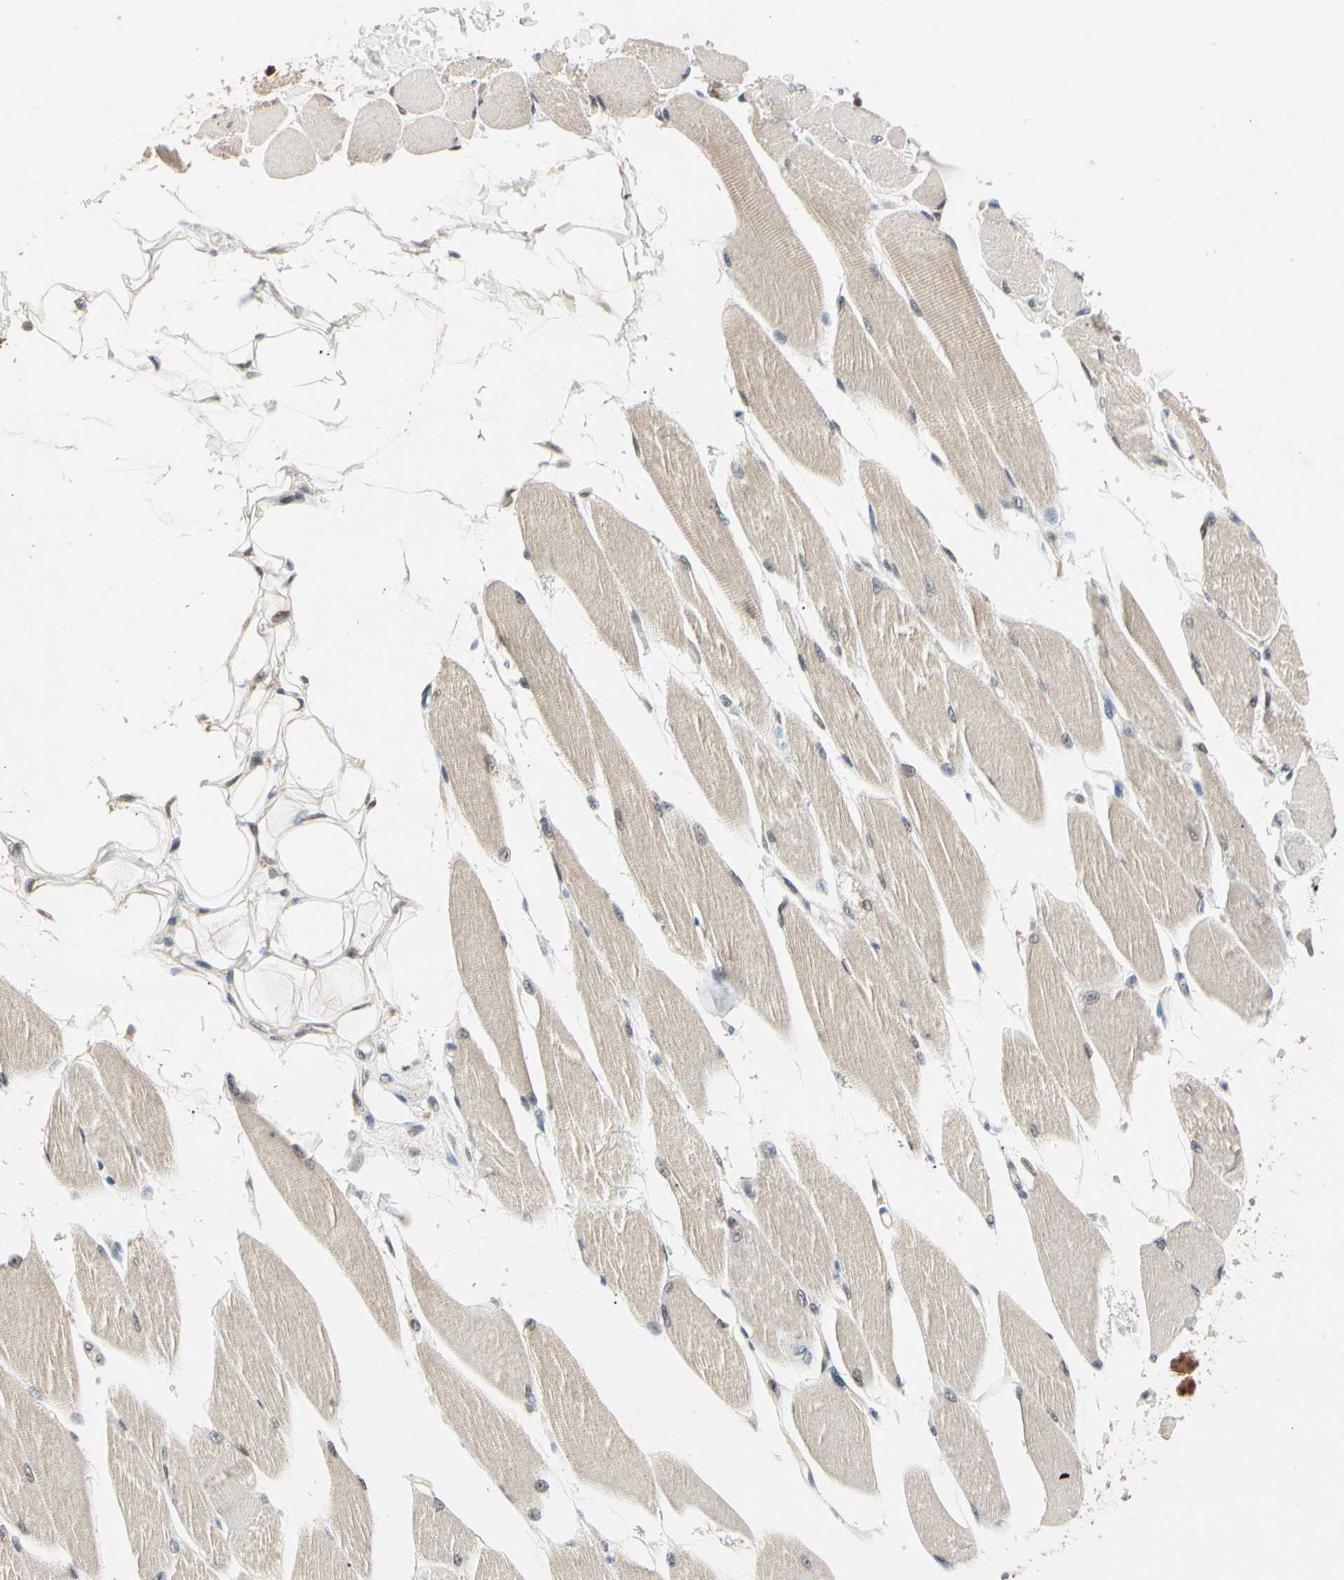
{"staining": {"intensity": "weak", "quantity": ">75%", "location": "cytoplasmic/membranous"}, "tissue": "skeletal muscle", "cell_type": "Myocytes", "image_type": "normal", "snomed": [{"axis": "morphology", "description": "Normal tissue, NOS"}, {"axis": "topography", "description": "Skeletal muscle"}, {"axis": "topography", "description": "Peripheral nerve tissue"}], "caption": "Immunohistochemistry (IHC) (DAB) staining of normal human skeletal muscle reveals weak cytoplasmic/membranous protein expression in about >75% of myocytes. (DAB (3,3'-diaminobenzidine) = brown stain, brightfield microscopy at high magnification).", "gene": "RIOX2", "patient": {"sex": "female", "age": 84}}